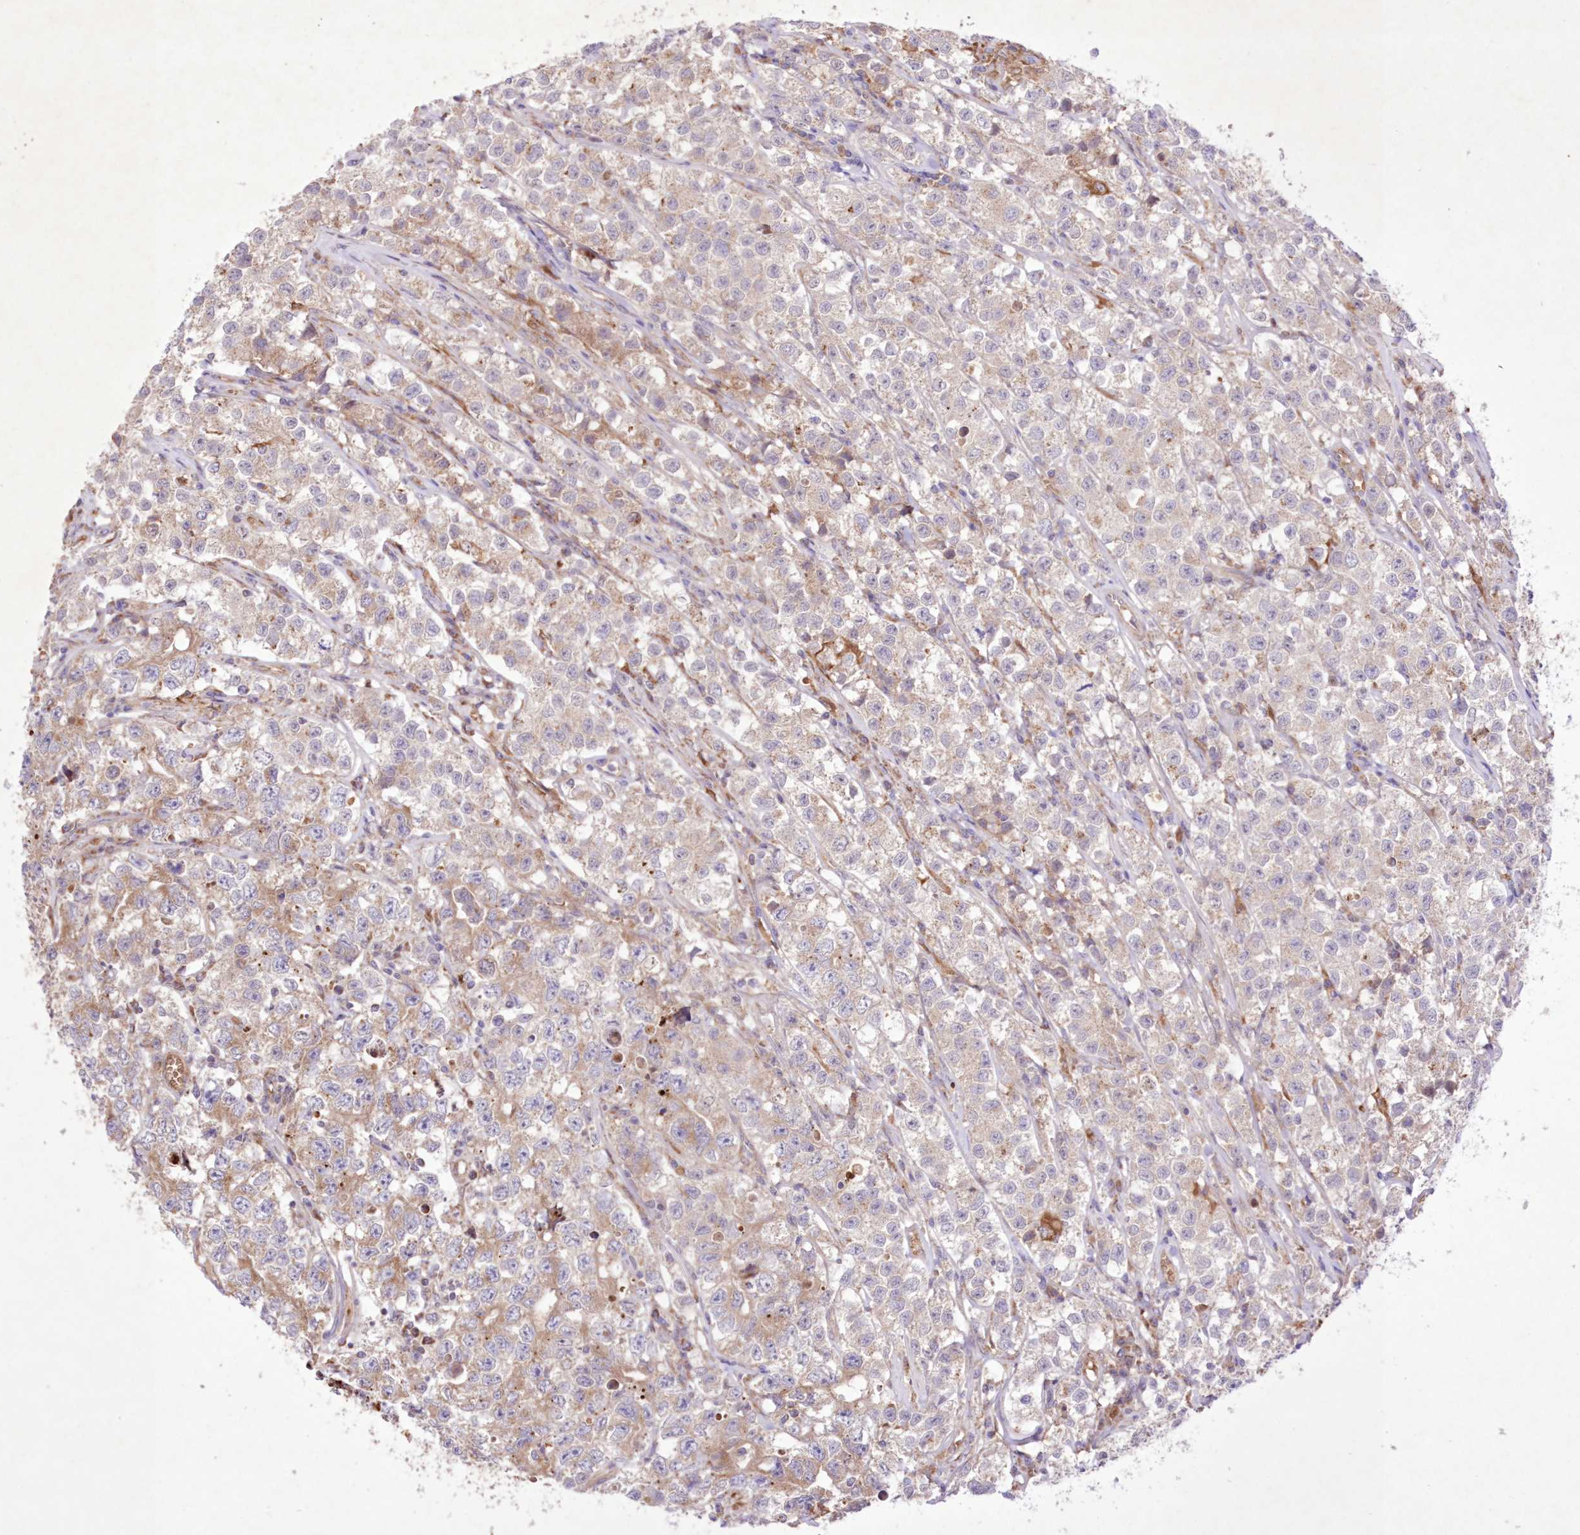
{"staining": {"intensity": "weak", "quantity": "25%-75%", "location": "cytoplasmic/membranous"}, "tissue": "testis cancer", "cell_type": "Tumor cells", "image_type": "cancer", "snomed": [{"axis": "morphology", "description": "Seminoma, NOS"}, {"axis": "morphology", "description": "Carcinoma, Embryonal, NOS"}, {"axis": "topography", "description": "Testis"}], "caption": "A low amount of weak cytoplasmic/membranous positivity is seen in approximately 25%-75% of tumor cells in testis cancer tissue. The staining was performed using DAB, with brown indicating positive protein expression. Nuclei are stained blue with hematoxylin.", "gene": "FCHO2", "patient": {"sex": "male", "age": 43}}